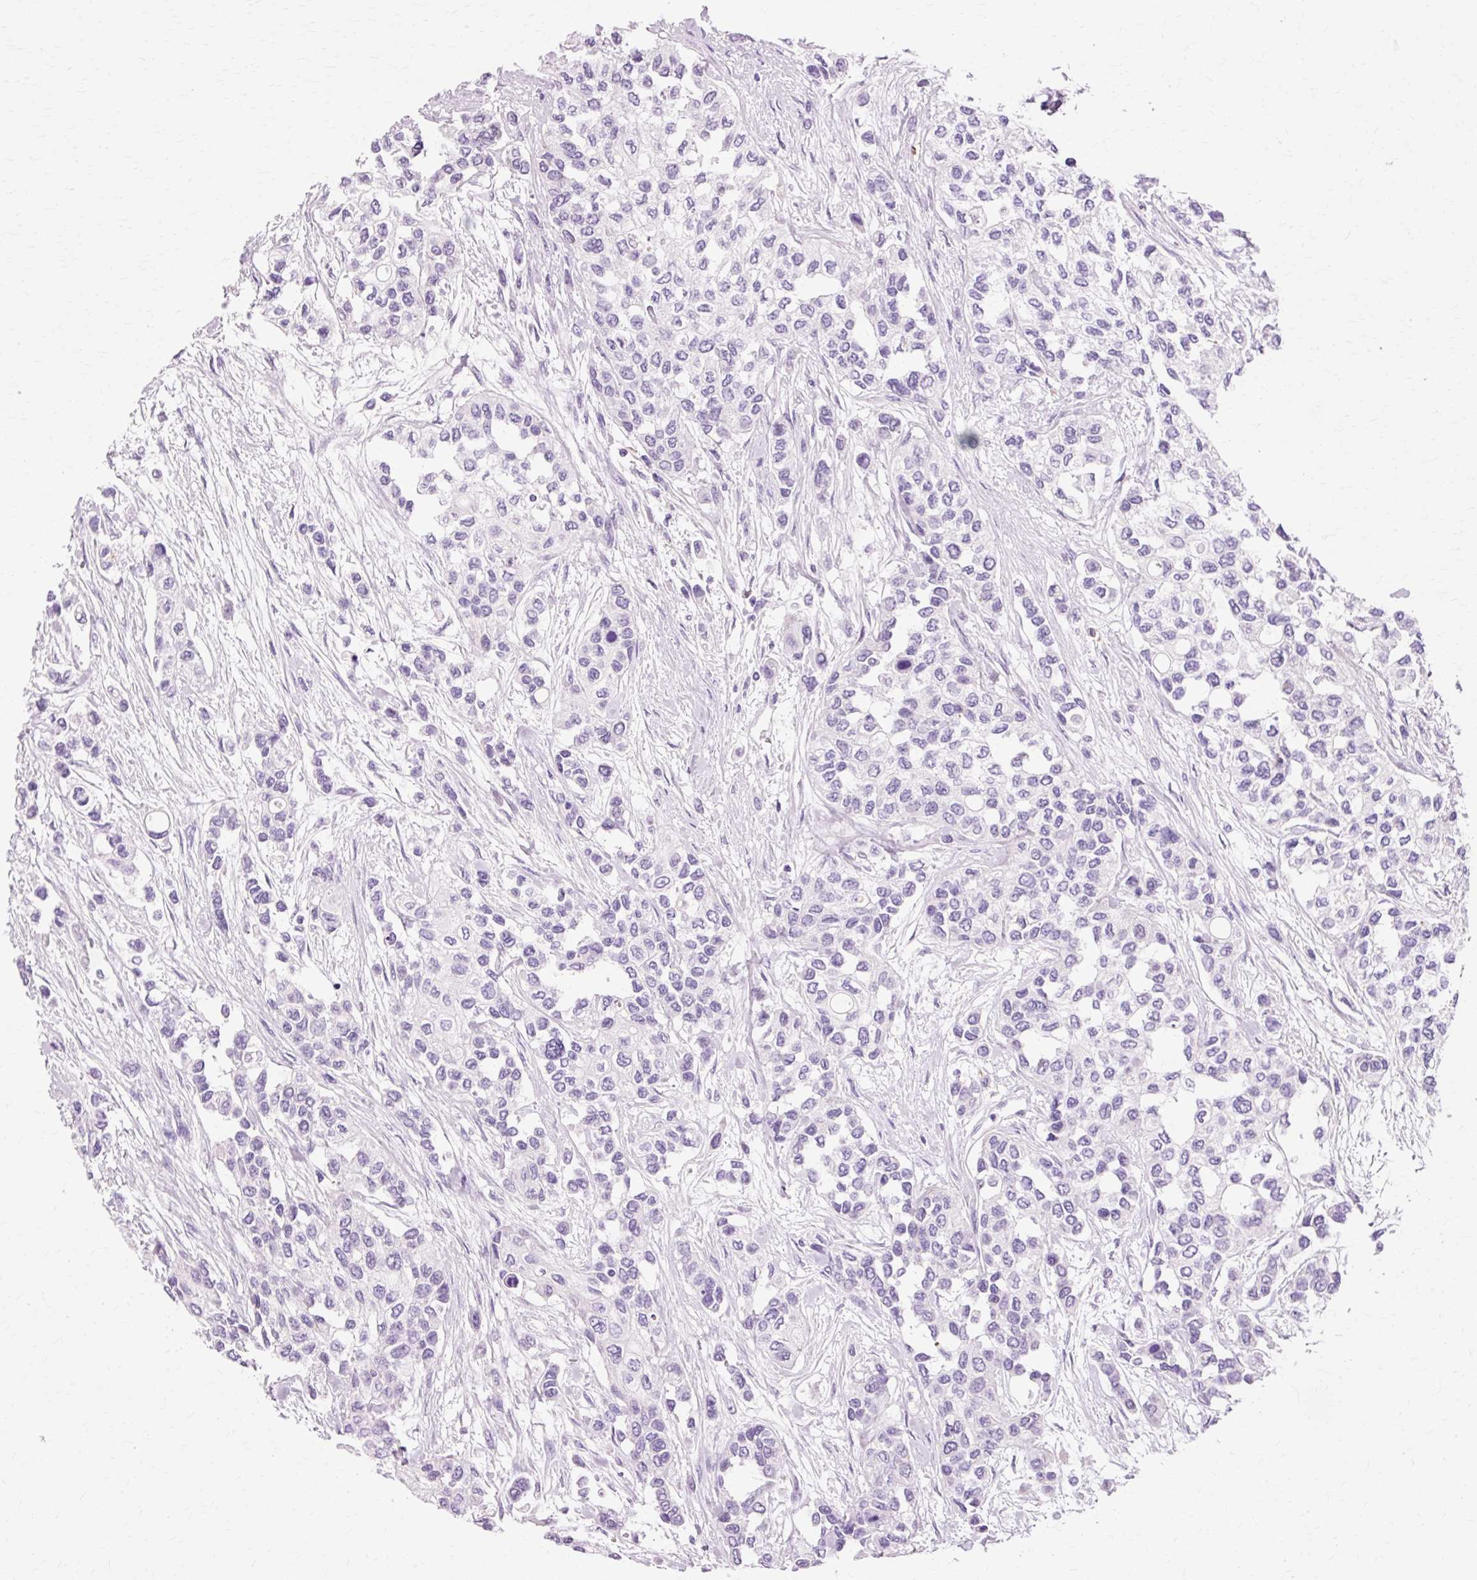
{"staining": {"intensity": "negative", "quantity": "none", "location": "none"}, "tissue": "urothelial cancer", "cell_type": "Tumor cells", "image_type": "cancer", "snomed": [{"axis": "morphology", "description": "Normal tissue, NOS"}, {"axis": "morphology", "description": "Urothelial carcinoma, High grade"}, {"axis": "topography", "description": "Vascular tissue"}, {"axis": "topography", "description": "Urinary bladder"}], "caption": "Tumor cells are negative for protein expression in human urothelial carcinoma (high-grade).", "gene": "VN1R2", "patient": {"sex": "female", "age": 56}}